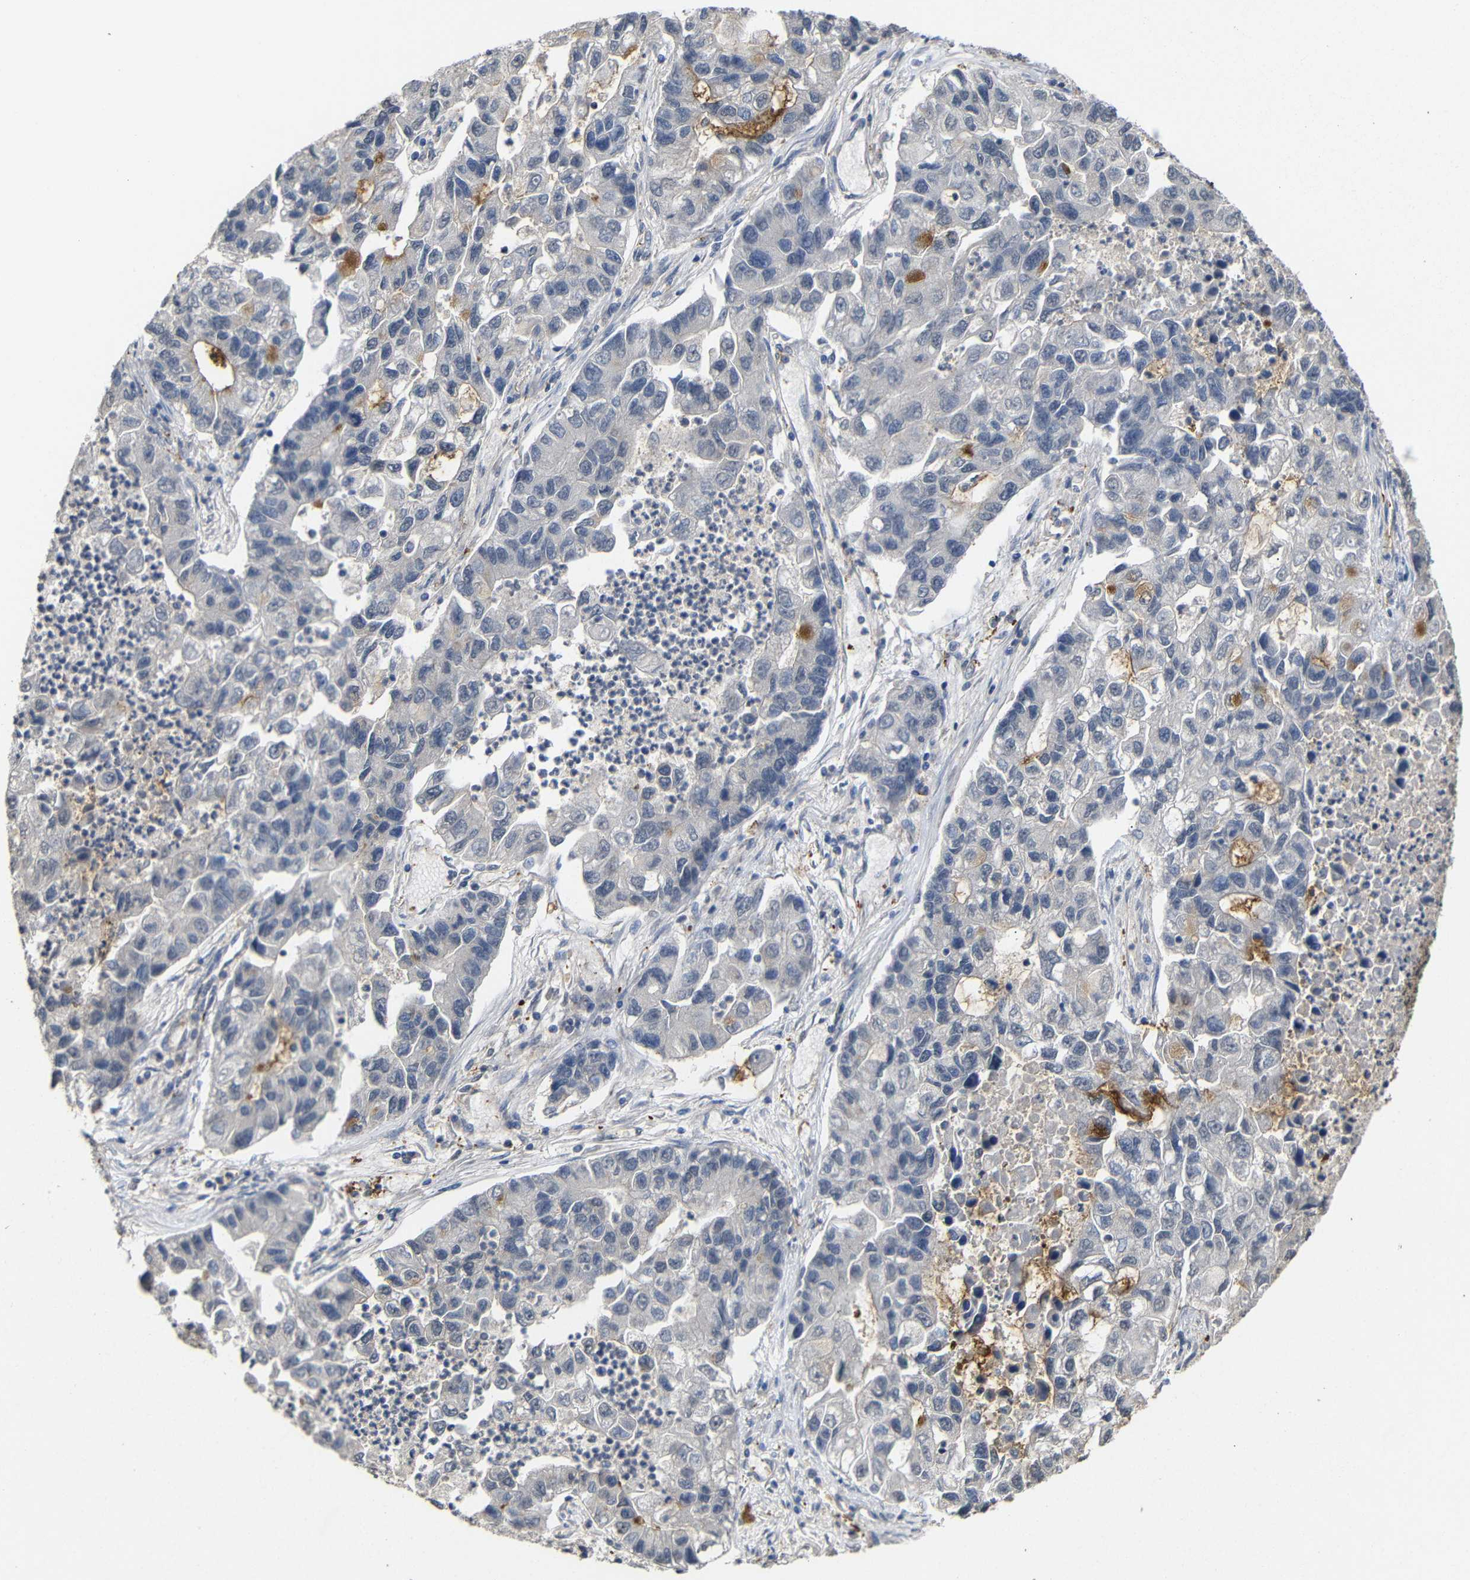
{"staining": {"intensity": "negative", "quantity": "none", "location": "none"}, "tissue": "lung cancer", "cell_type": "Tumor cells", "image_type": "cancer", "snomed": [{"axis": "morphology", "description": "Adenocarcinoma, NOS"}, {"axis": "topography", "description": "Lung"}], "caption": "Tumor cells are negative for brown protein staining in adenocarcinoma (lung).", "gene": "ATG12", "patient": {"sex": "female", "age": 51}}